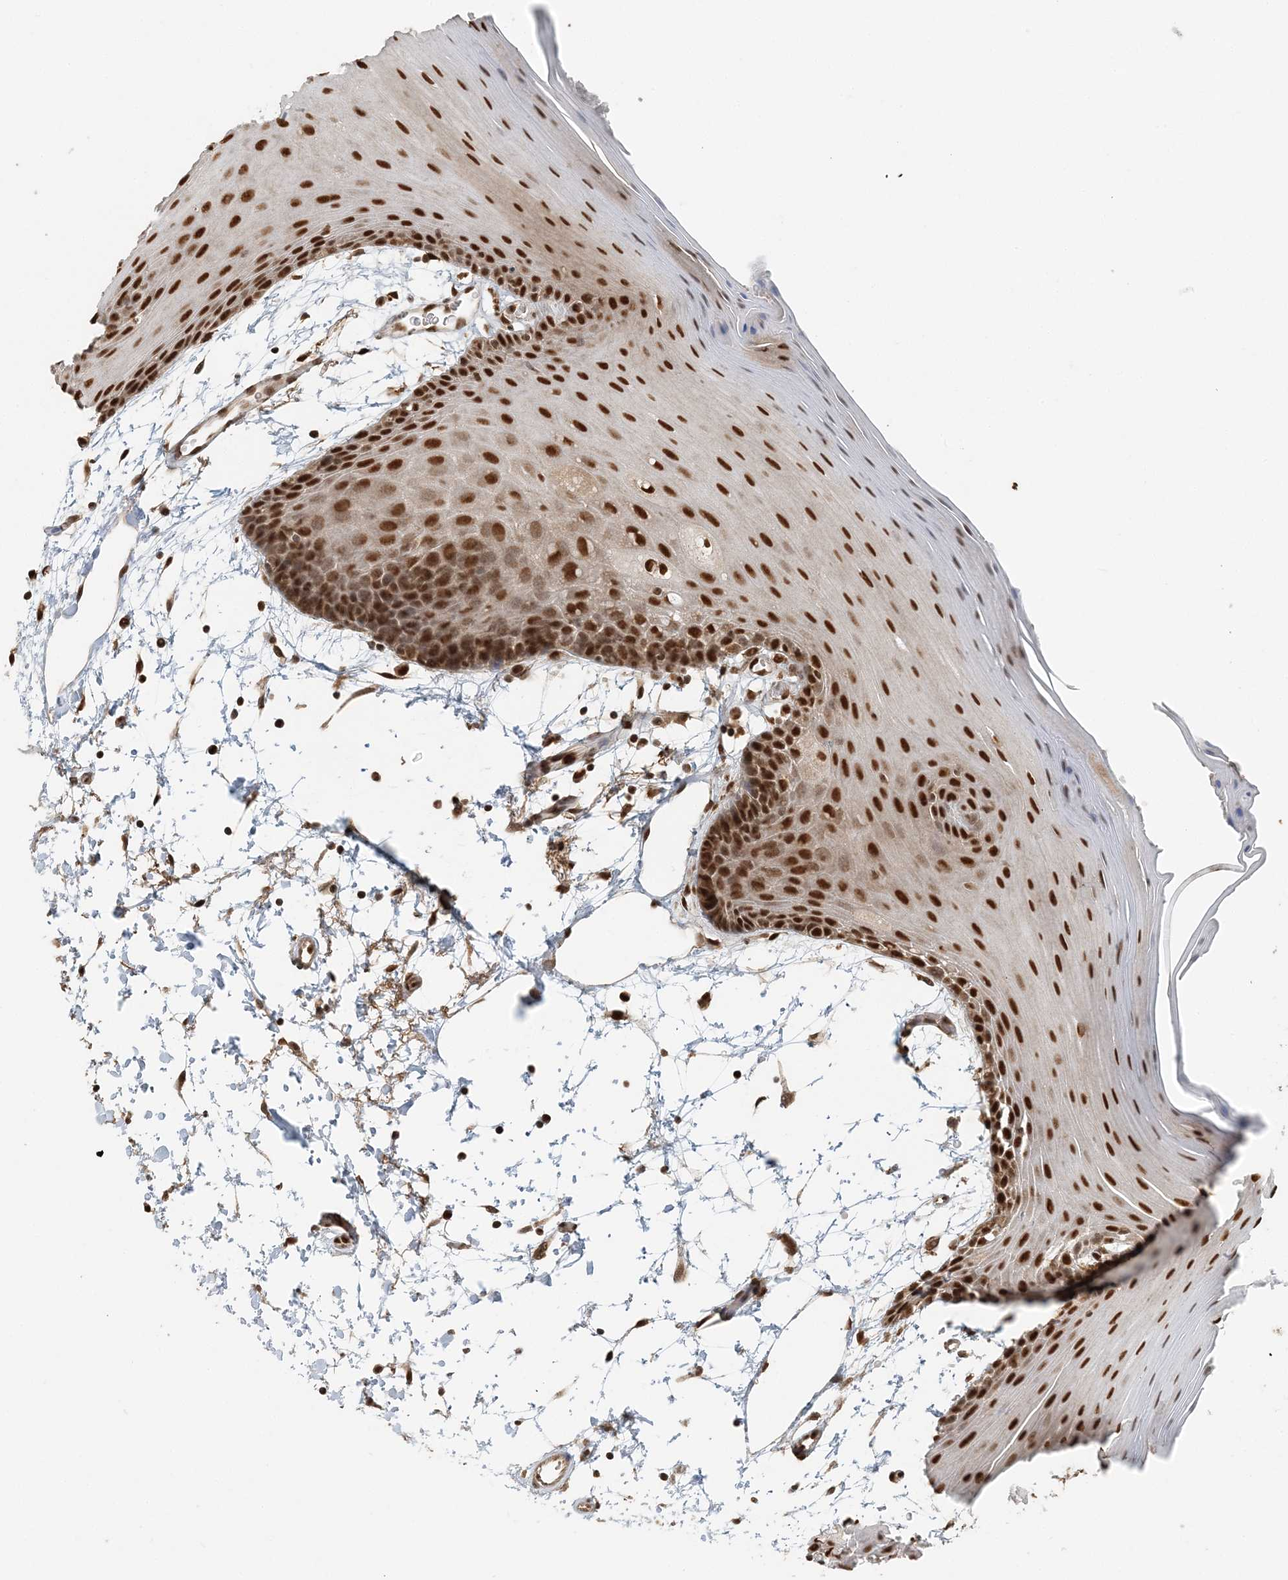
{"staining": {"intensity": "strong", "quantity": ">75%", "location": "nuclear"}, "tissue": "oral mucosa", "cell_type": "Squamous epithelial cells", "image_type": "normal", "snomed": [{"axis": "morphology", "description": "Normal tissue, NOS"}, {"axis": "topography", "description": "Skeletal muscle"}, {"axis": "topography", "description": "Oral tissue"}, {"axis": "topography", "description": "Salivary gland"}, {"axis": "topography", "description": "Peripheral nerve tissue"}], "caption": "This is a histology image of immunohistochemistry staining of benign oral mucosa, which shows strong expression in the nuclear of squamous epithelial cells.", "gene": "ARHGAP35", "patient": {"sex": "male", "age": 54}}